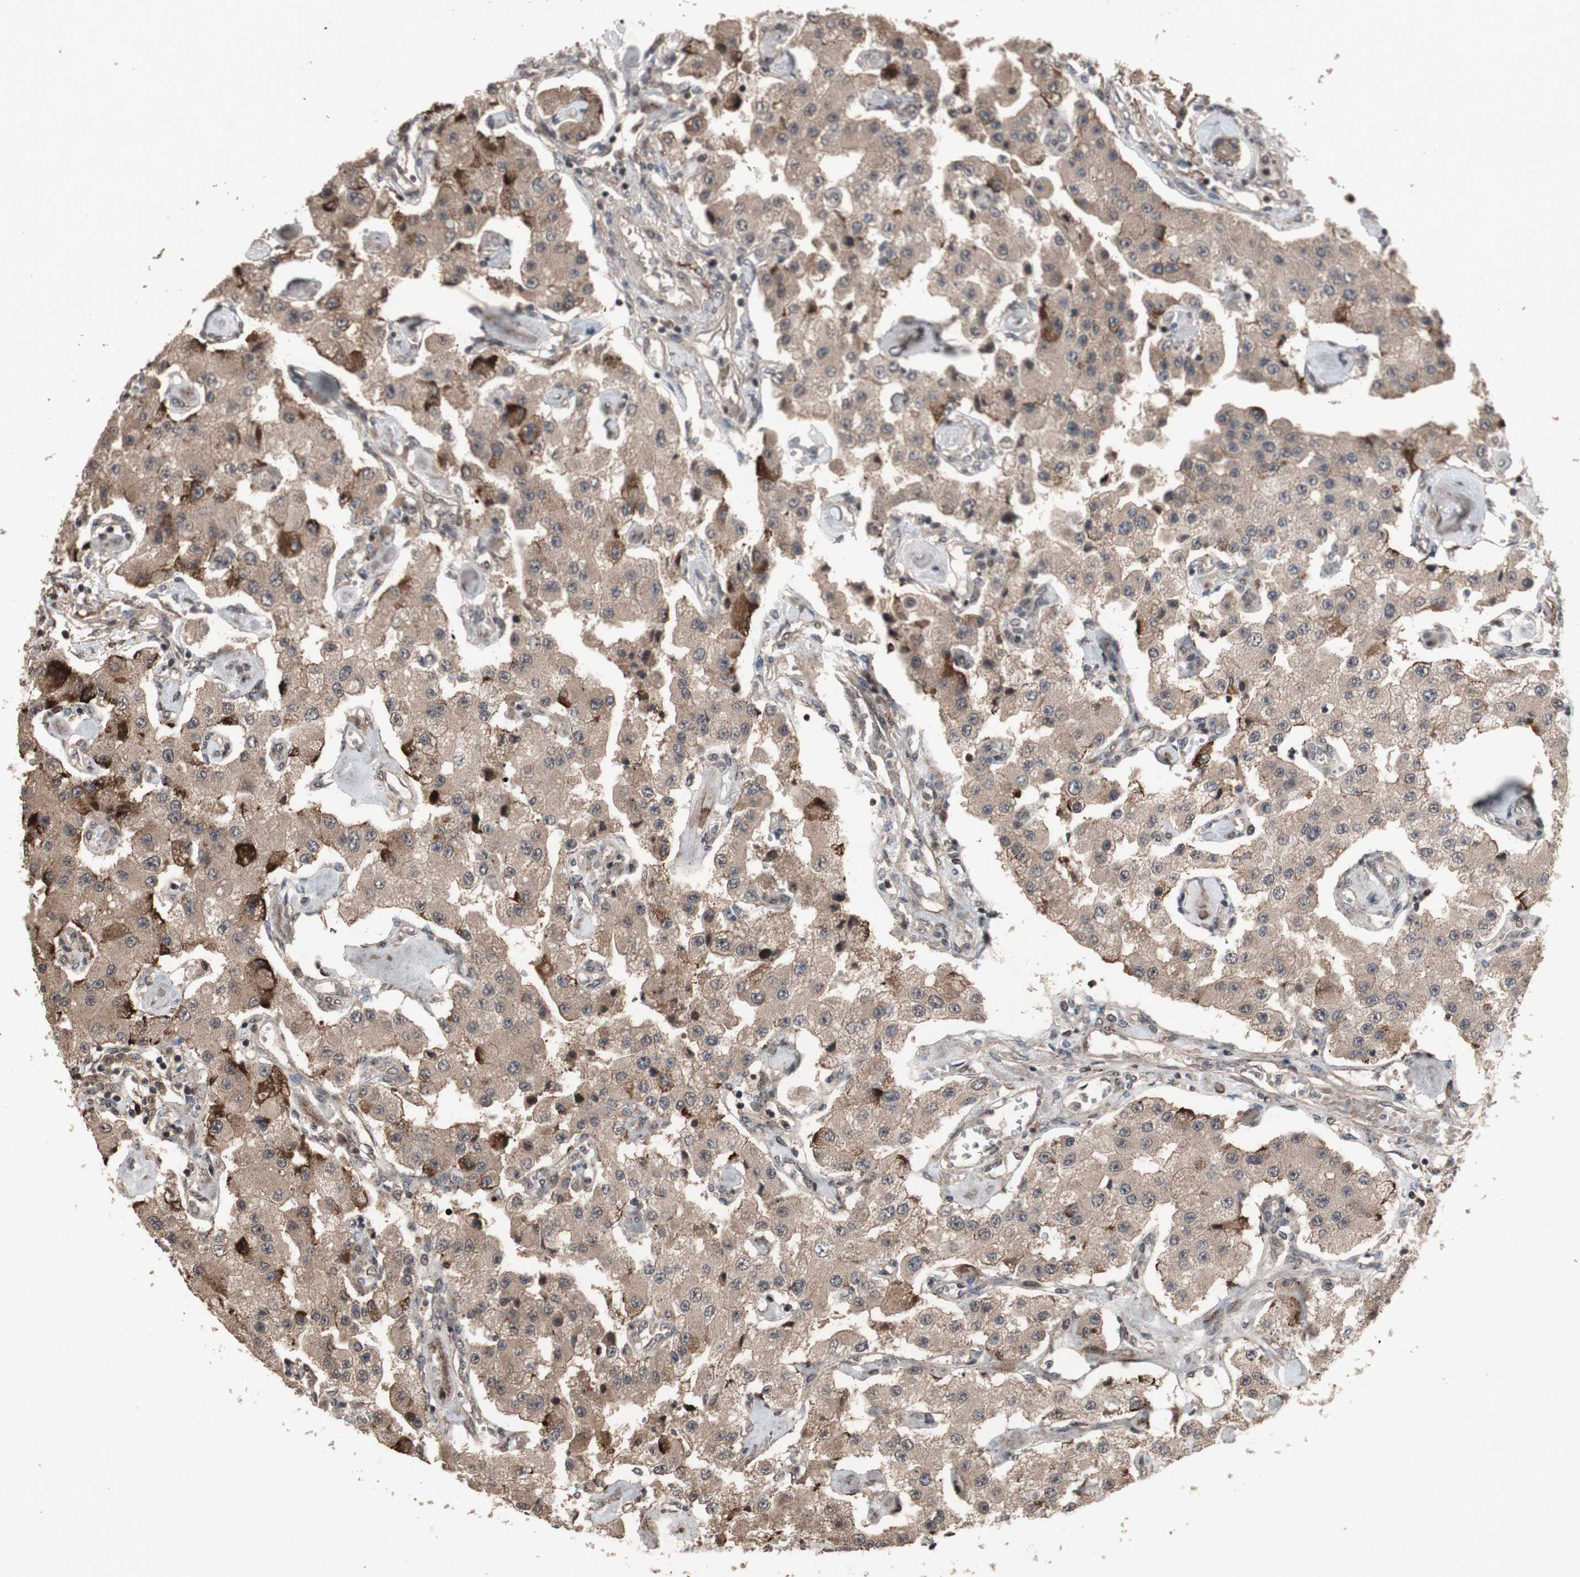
{"staining": {"intensity": "moderate", "quantity": ">75%", "location": "cytoplasmic/membranous"}, "tissue": "carcinoid", "cell_type": "Tumor cells", "image_type": "cancer", "snomed": [{"axis": "morphology", "description": "Carcinoid, malignant, NOS"}, {"axis": "topography", "description": "Pancreas"}], "caption": "Carcinoid stained with a brown dye exhibits moderate cytoplasmic/membranous positive positivity in approximately >75% of tumor cells.", "gene": "KANSL1", "patient": {"sex": "male", "age": 41}}